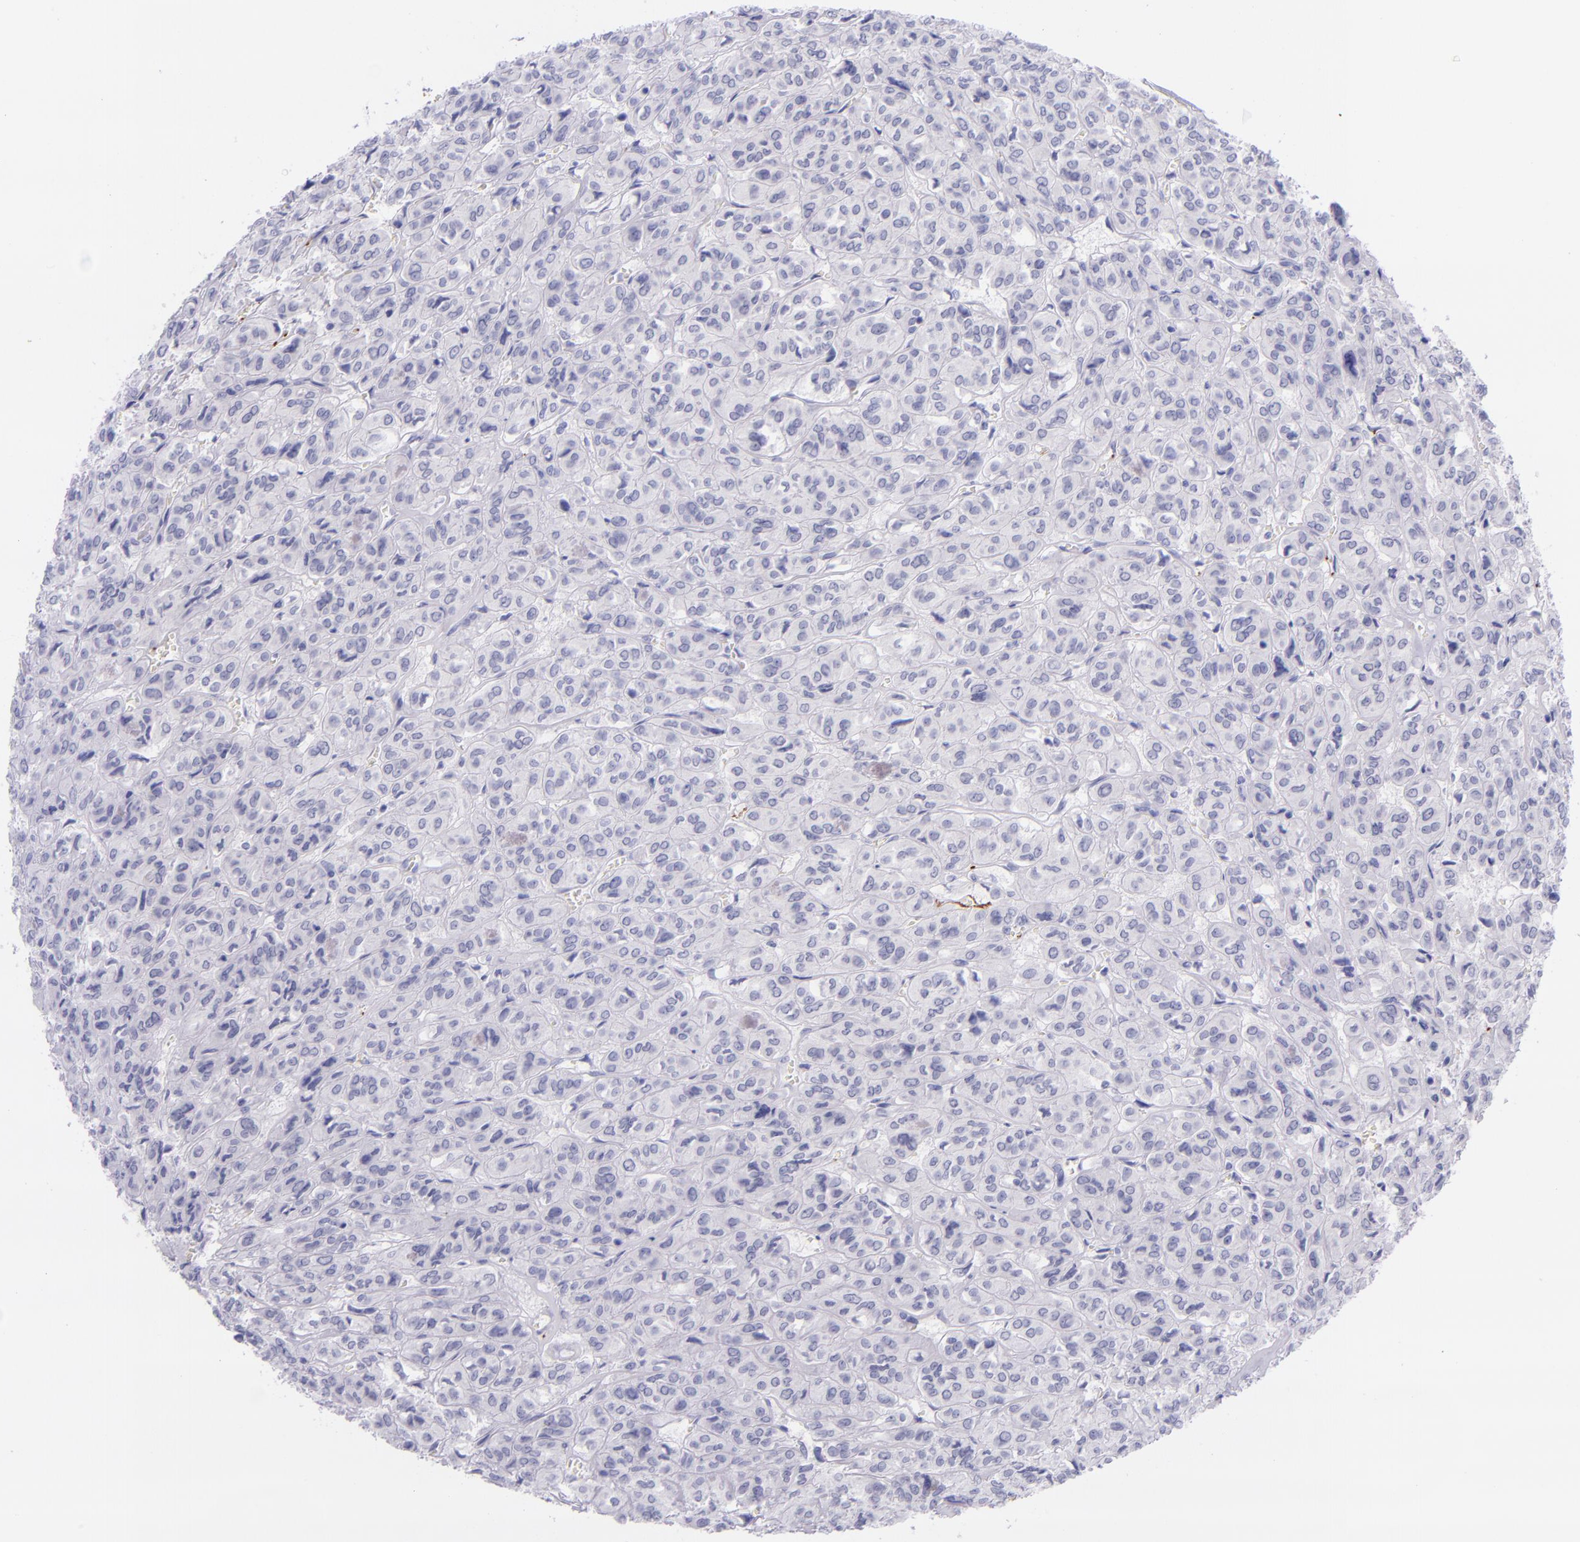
{"staining": {"intensity": "negative", "quantity": "none", "location": "none"}, "tissue": "thyroid cancer", "cell_type": "Tumor cells", "image_type": "cancer", "snomed": [{"axis": "morphology", "description": "Follicular adenoma carcinoma, NOS"}, {"axis": "topography", "description": "Thyroid gland"}], "caption": "The image displays no staining of tumor cells in thyroid cancer (follicular adenoma carcinoma).", "gene": "SELE", "patient": {"sex": "female", "age": 71}}